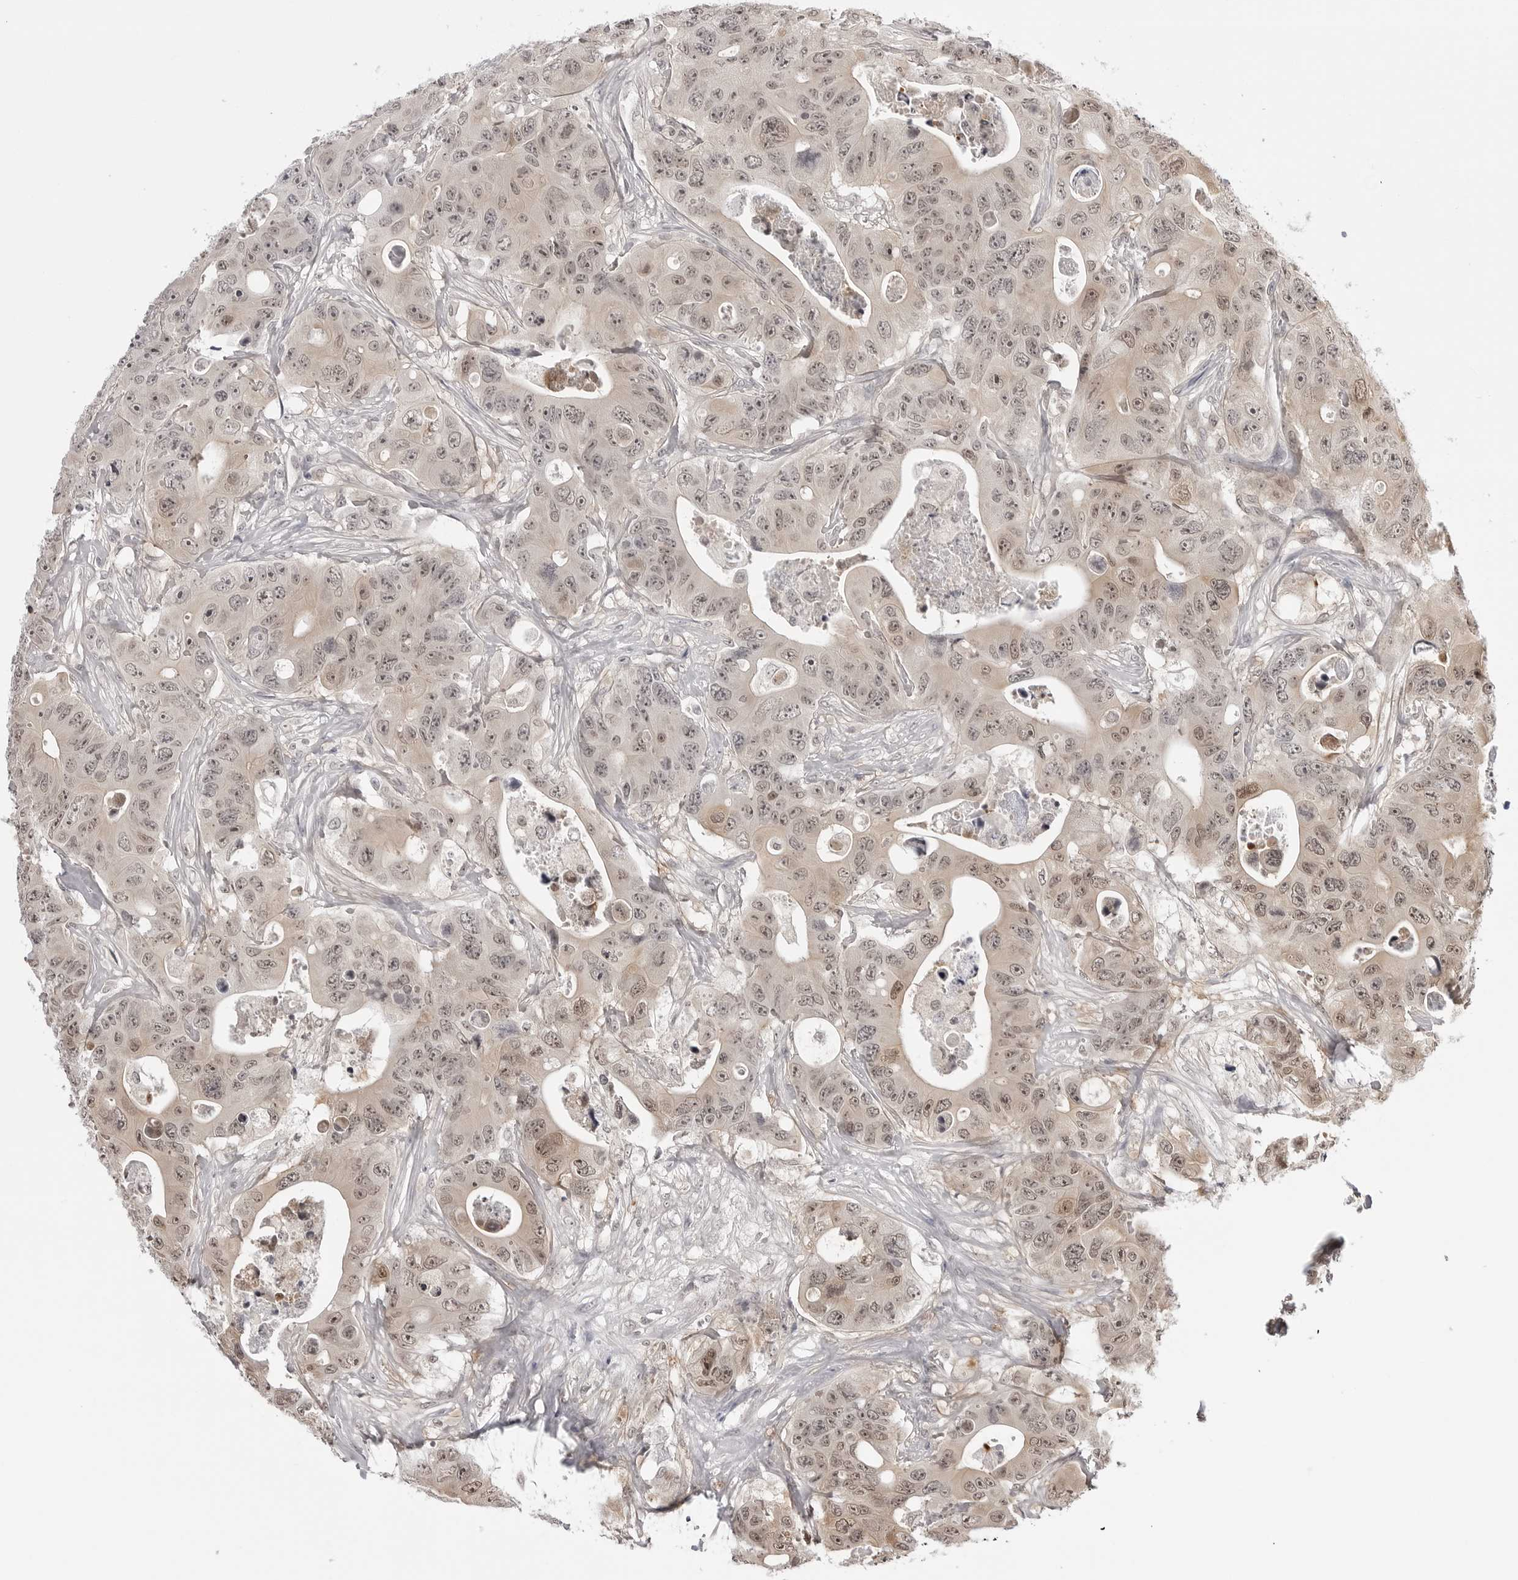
{"staining": {"intensity": "moderate", "quantity": ">75%", "location": "cytoplasmic/membranous,nuclear"}, "tissue": "colorectal cancer", "cell_type": "Tumor cells", "image_type": "cancer", "snomed": [{"axis": "morphology", "description": "Adenocarcinoma, NOS"}, {"axis": "topography", "description": "Colon"}], "caption": "Brown immunohistochemical staining in adenocarcinoma (colorectal) exhibits moderate cytoplasmic/membranous and nuclear positivity in approximately >75% of tumor cells.", "gene": "YWHAG", "patient": {"sex": "female", "age": 46}}